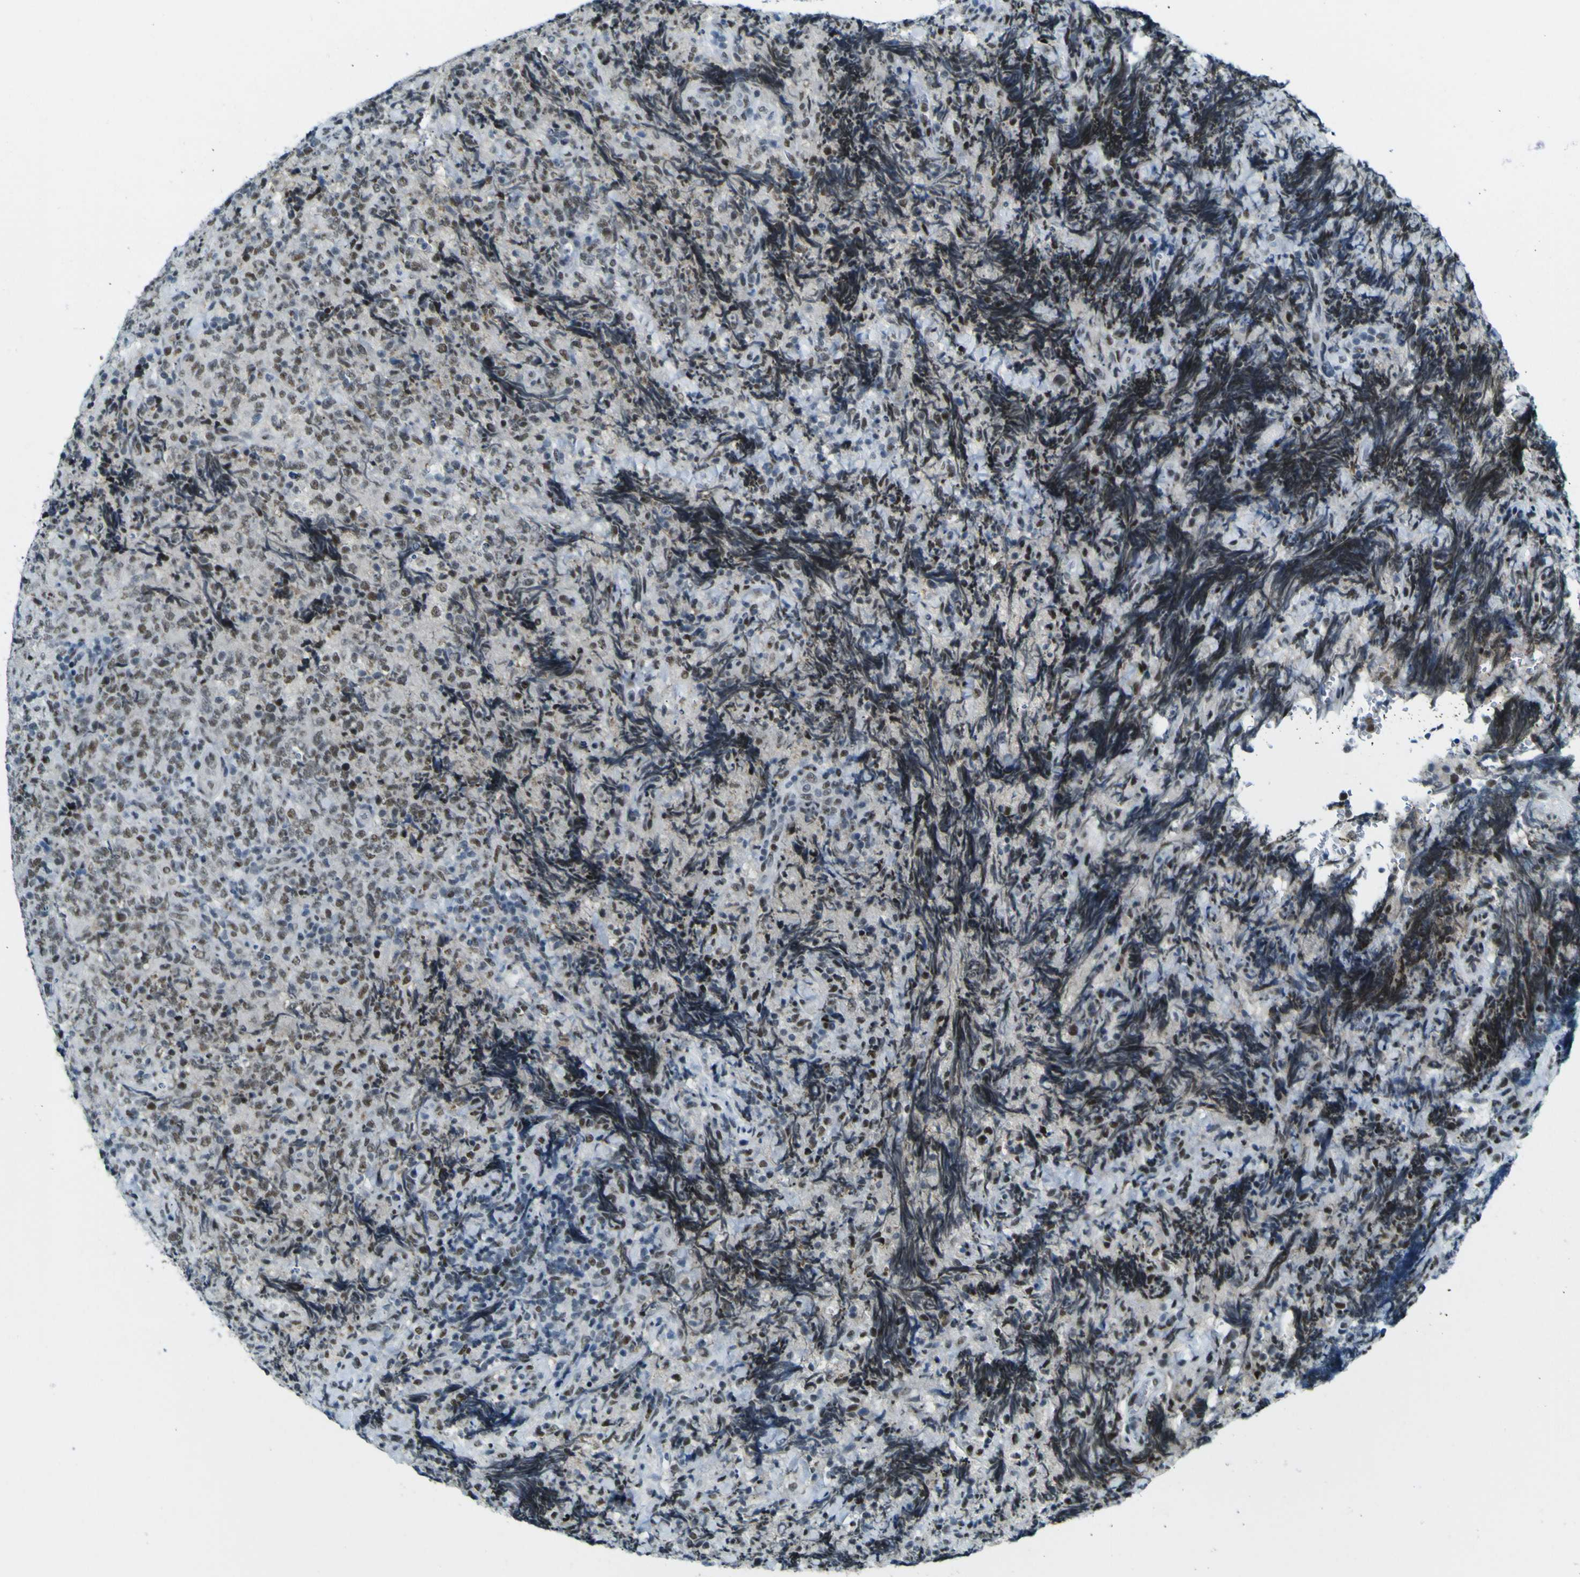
{"staining": {"intensity": "weak", "quantity": "25%-75%", "location": "nuclear"}, "tissue": "lymphoma", "cell_type": "Tumor cells", "image_type": "cancer", "snomed": [{"axis": "morphology", "description": "Malignant lymphoma, non-Hodgkin's type, High grade"}, {"axis": "topography", "description": "Tonsil"}], "caption": "Immunohistochemistry (DAB) staining of human high-grade malignant lymphoma, non-Hodgkin's type displays weak nuclear protein staining in about 25%-75% of tumor cells.", "gene": "CEBPG", "patient": {"sex": "female", "age": 36}}